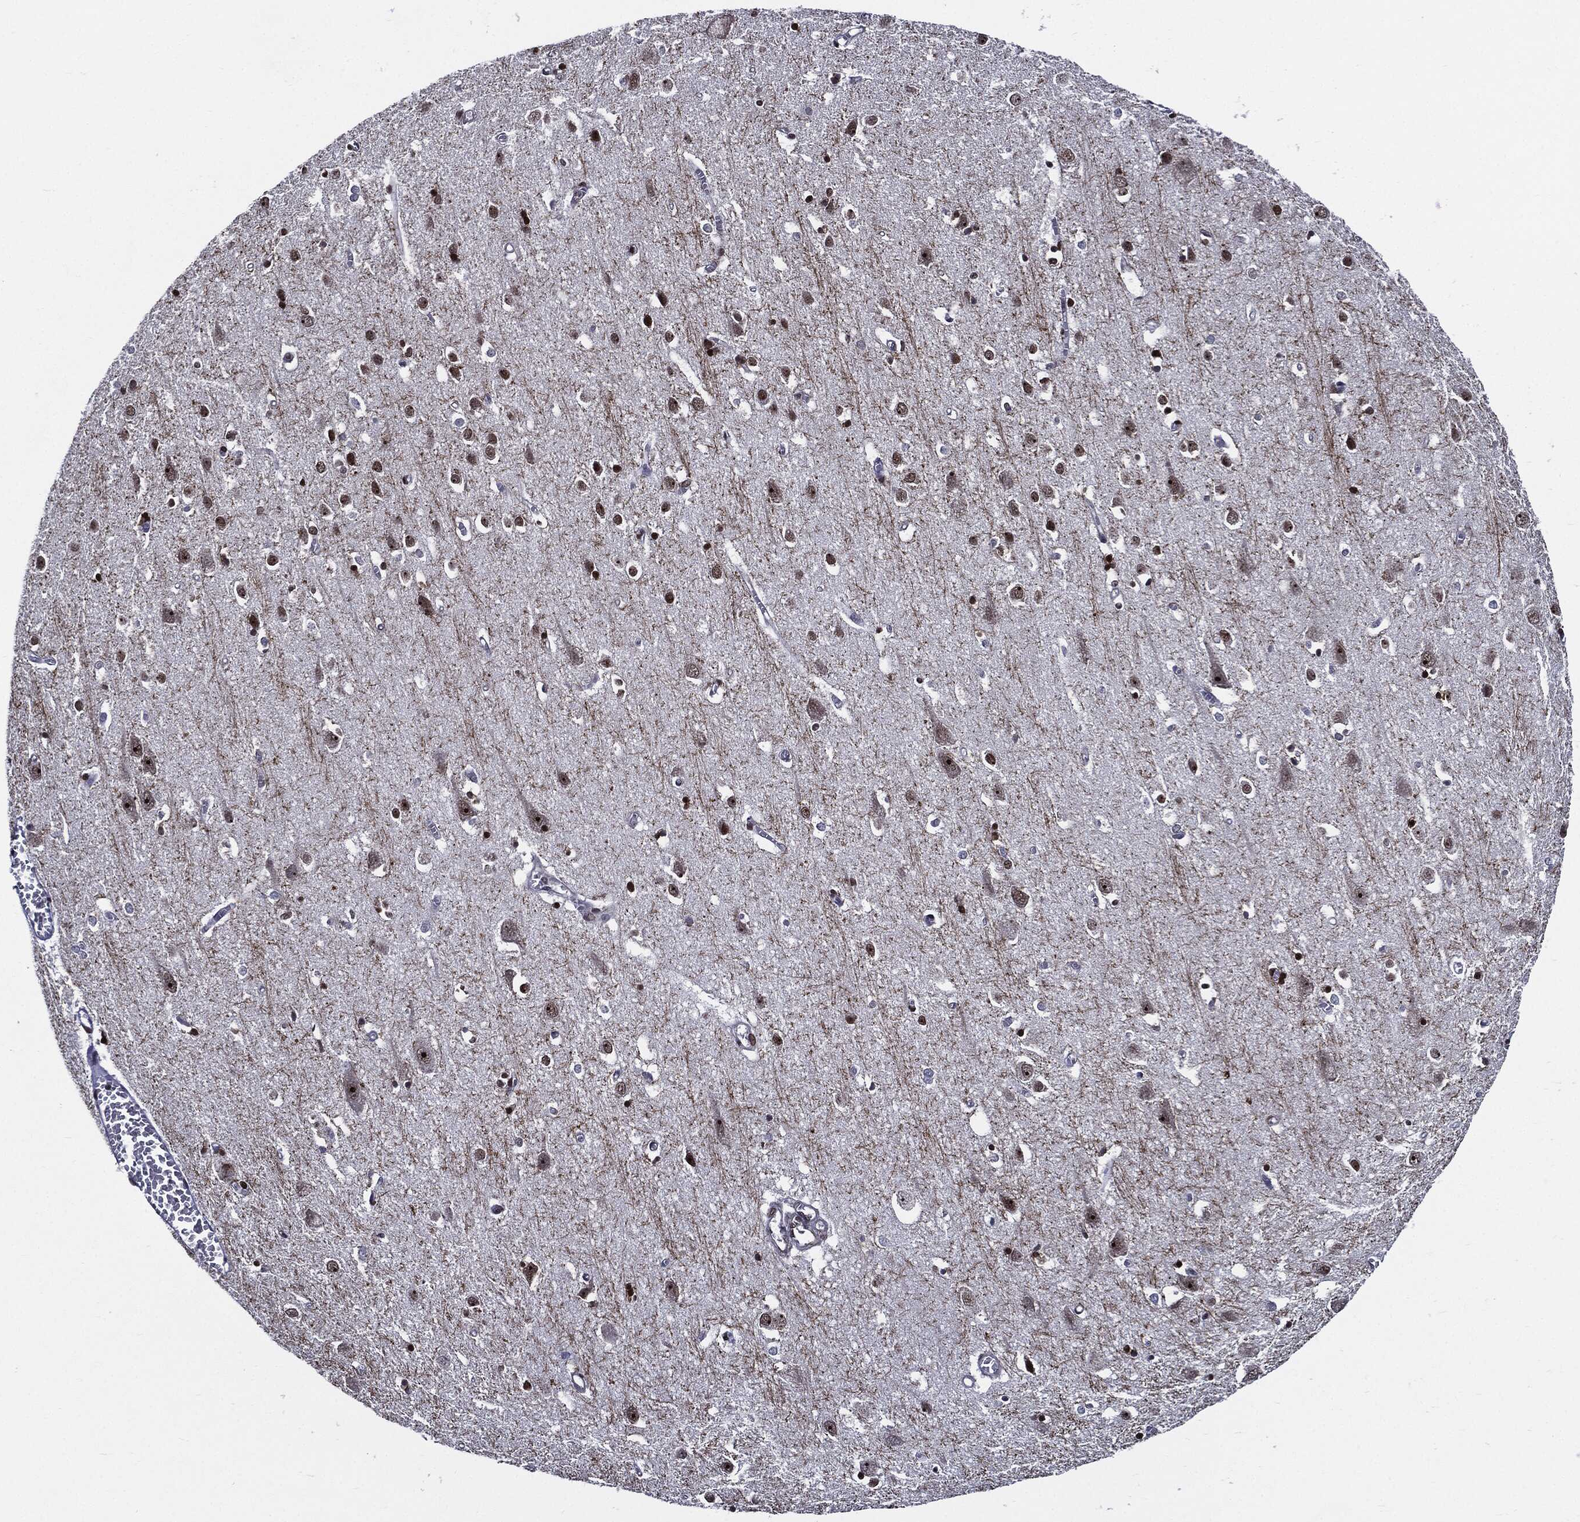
{"staining": {"intensity": "negative", "quantity": "none", "location": "none"}, "tissue": "cerebral cortex", "cell_type": "Endothelial cells", "image_type": "normal", "snomed": [{"axis": "morphology", "description": "Normal tissue, NOS"}, {"axis": "topography", "description": "Cerebral cortex"}], "caption": "This is an IHC photomicrograph of normal human cerebral cortex. There is no expression in endothelial cells.", "gene": "ZFP91", "patient": {"sex": "male", "age": 70}}